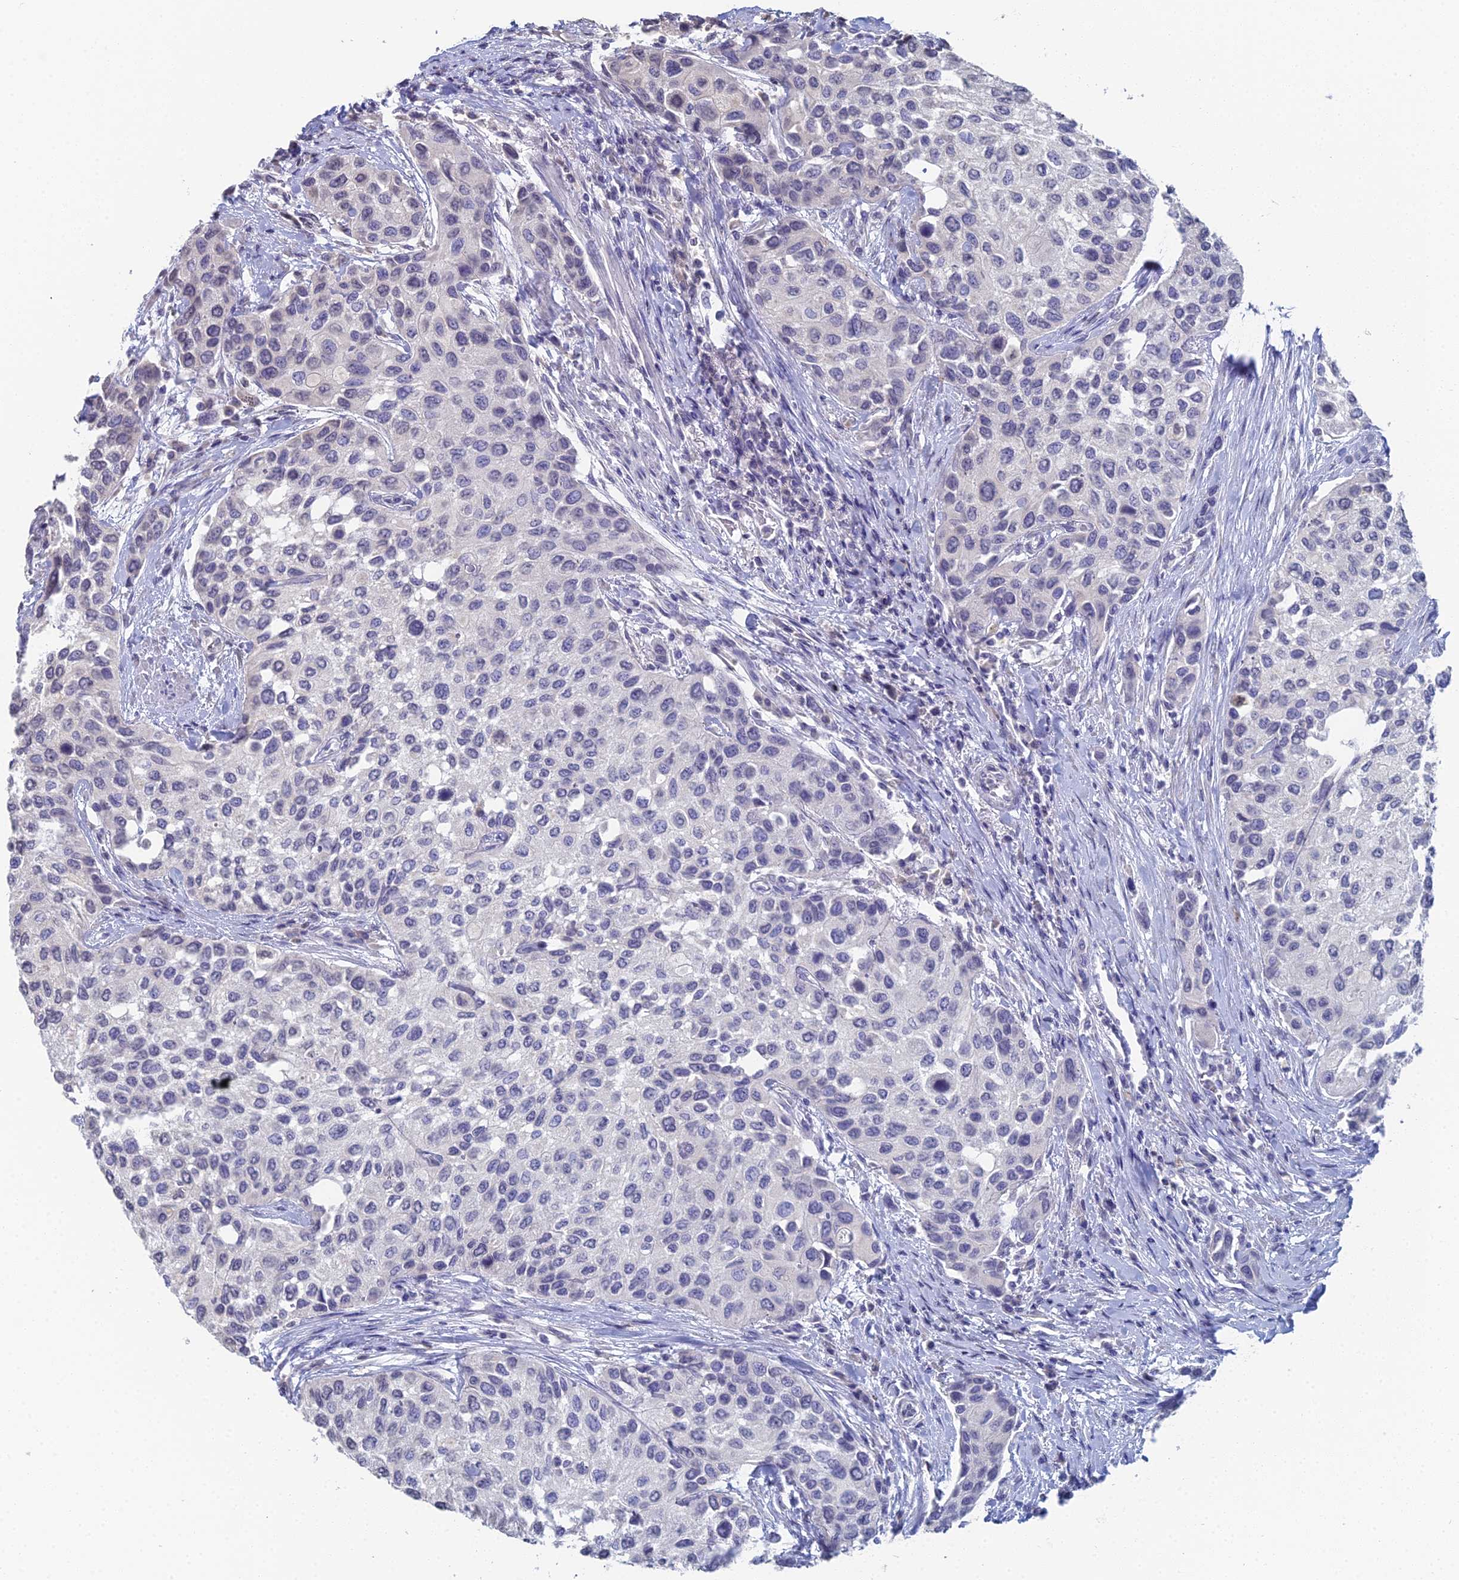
{"staining": {"intensity": "negative", "quantity": "none", "location": "none"}, "tissue": "urothelial cancer", "cell_type": "Tumor cells", "image_type": "cancer", "snomed": [{"axis": "morphology", "description": "Normal tissue, NOS"}, {"axis": "morphology", "description": "Urothelial carcinoma, High grade"}, {"axis": "topography", "description": "Vascular tissue"}, {"axis": "topography", "description": "Urinary bladder"}], "caption": "Immunohistochemical staining of urothelial cancer reveals no significant expression in tumor cells.", "gene": "PRR22", "patient": {"sex": "female", "age": 56}}